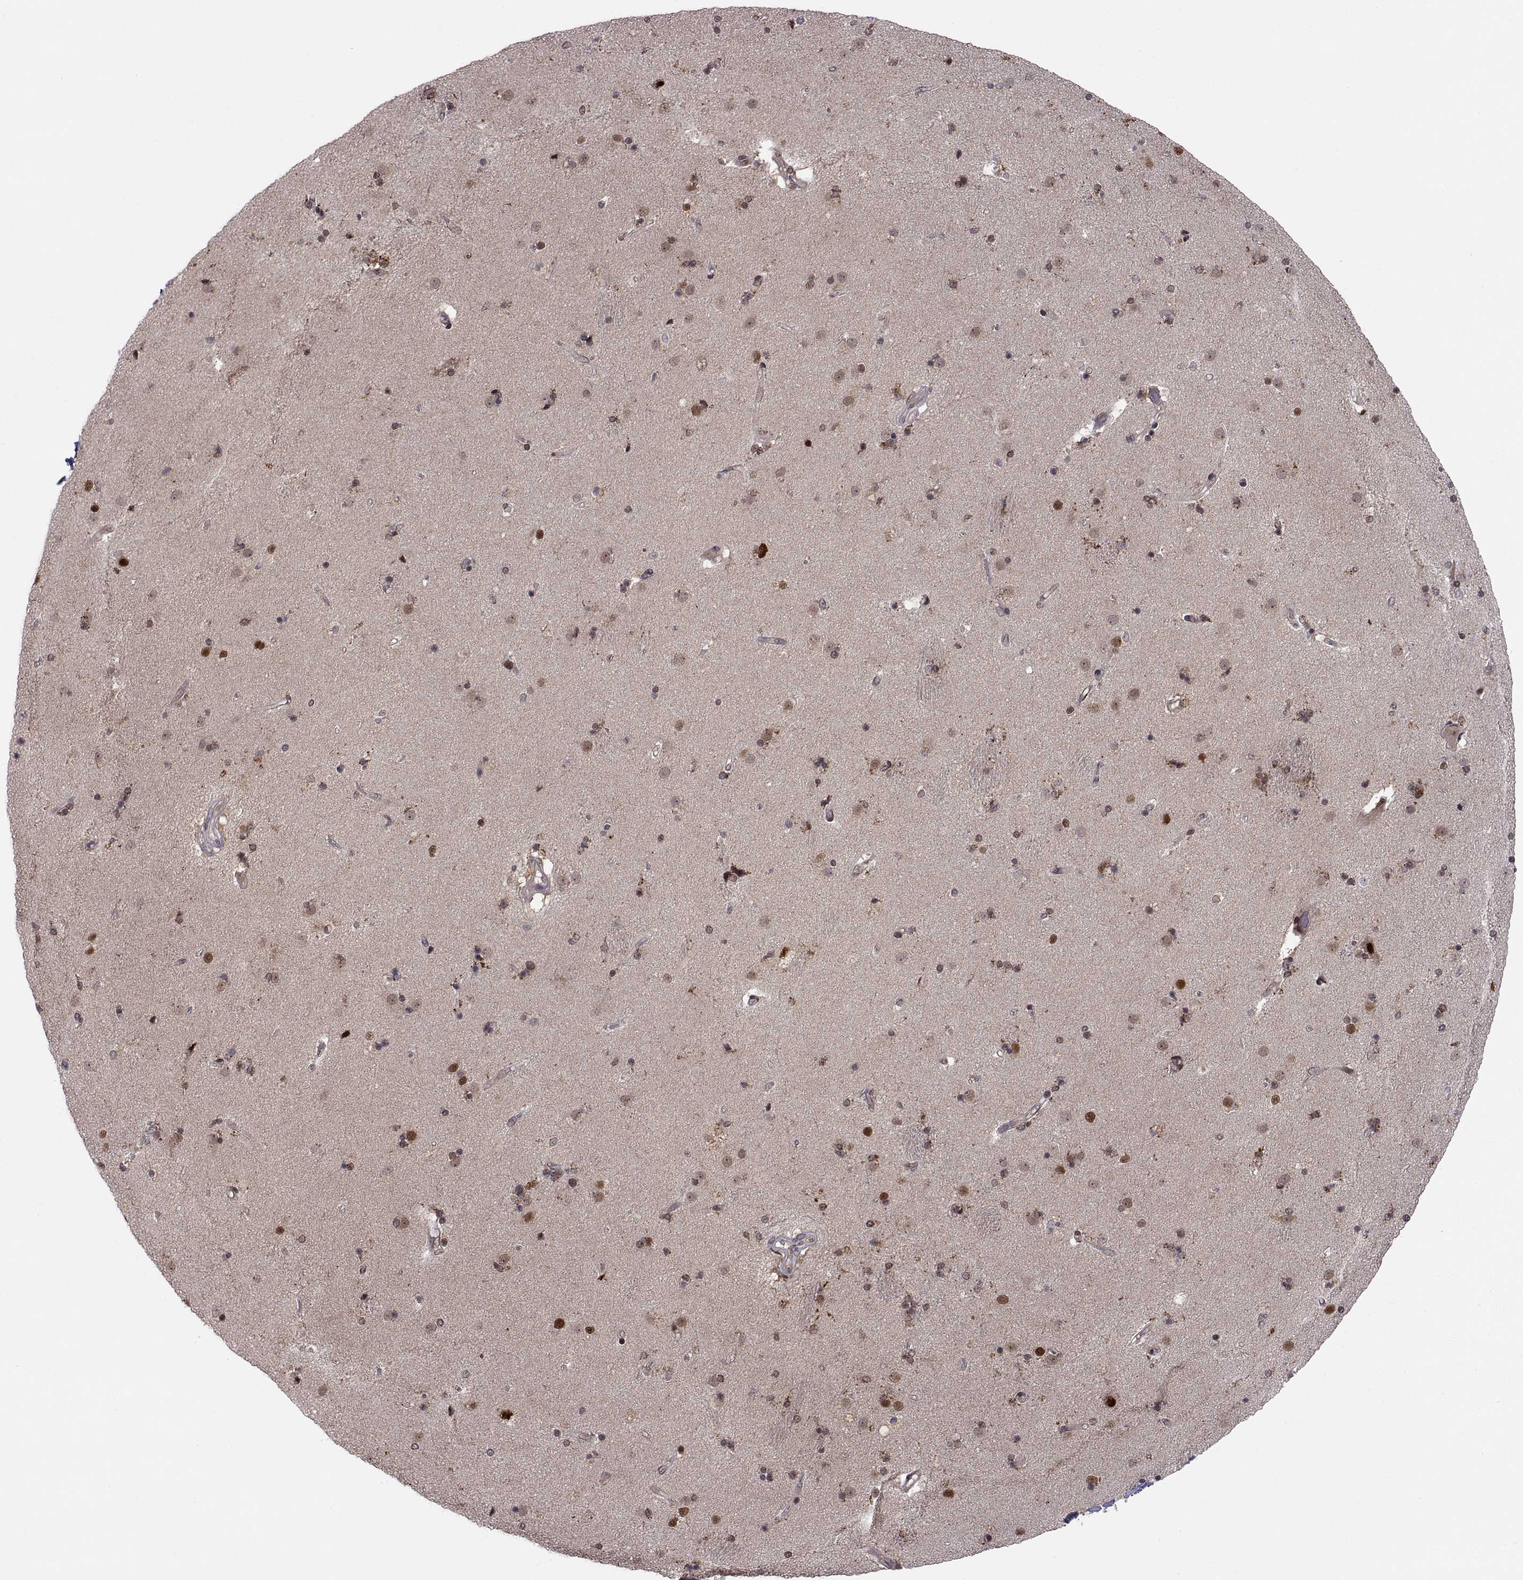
{"staining": {"intensity": "moderate", "quantity": "<25%", "location": "nuclear"}, "tissue": "caudate", "cell_type": "Glial cells", "image_type": "normal", "snomed": [{"axis": "morphology", "description": "Normal tissue, NOS"}, {"axis": "topography", "description": "Lateral ventricle wall"}], "caption": "Protein expression analysis of benign human caudate reveals moderate nuclear staining in approximately <25% of glial cells. Using DAB (brown) and hematoxylin (blue) stains, captured at high magnification using brightfield microscopy.", "gene": "PSMC2", "patient": {"sex": "male", "age": 54}}